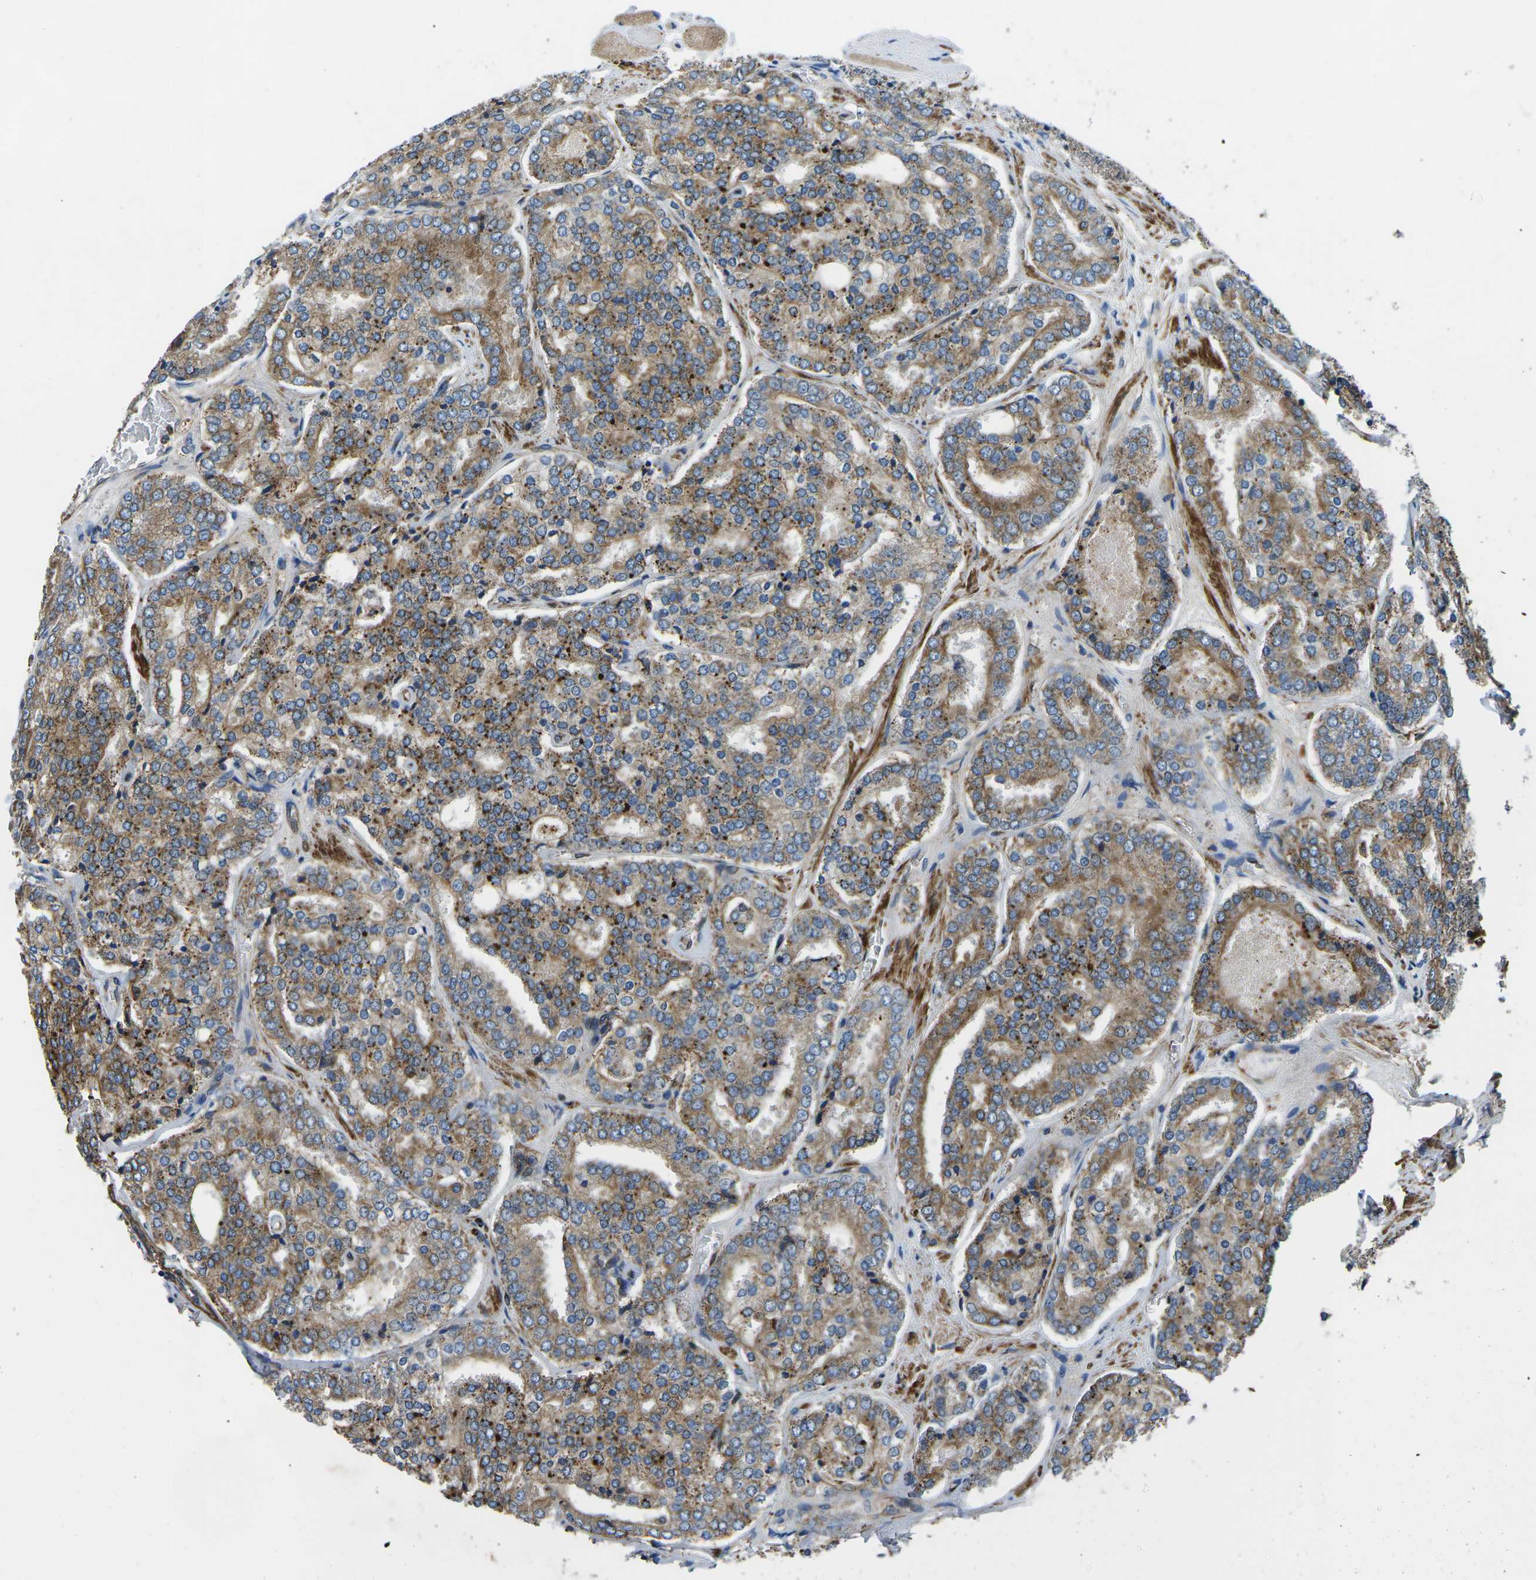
{"staining": {"intensity": "moderate", "quantity": ">75%", "location": "cytoplasmic/membranous"}, "tissue": "prostate cancer", "cell_type": "Tumor cells", "image_type": "cancer", "snomed": [{"axis": "morphology", "description": "Adenocarcinoma, High grade"}, {"axis": "topography", "description": "Prostate"}], "caption": "Protein positivity by IHC reveals moderate cytoplasmic/membranous staining in about >75% of tumor cells in prostate adenocarcinoma (high-grade).", "gene": "KCNJ15", "patient": {"sex": "male", "age": 65}}